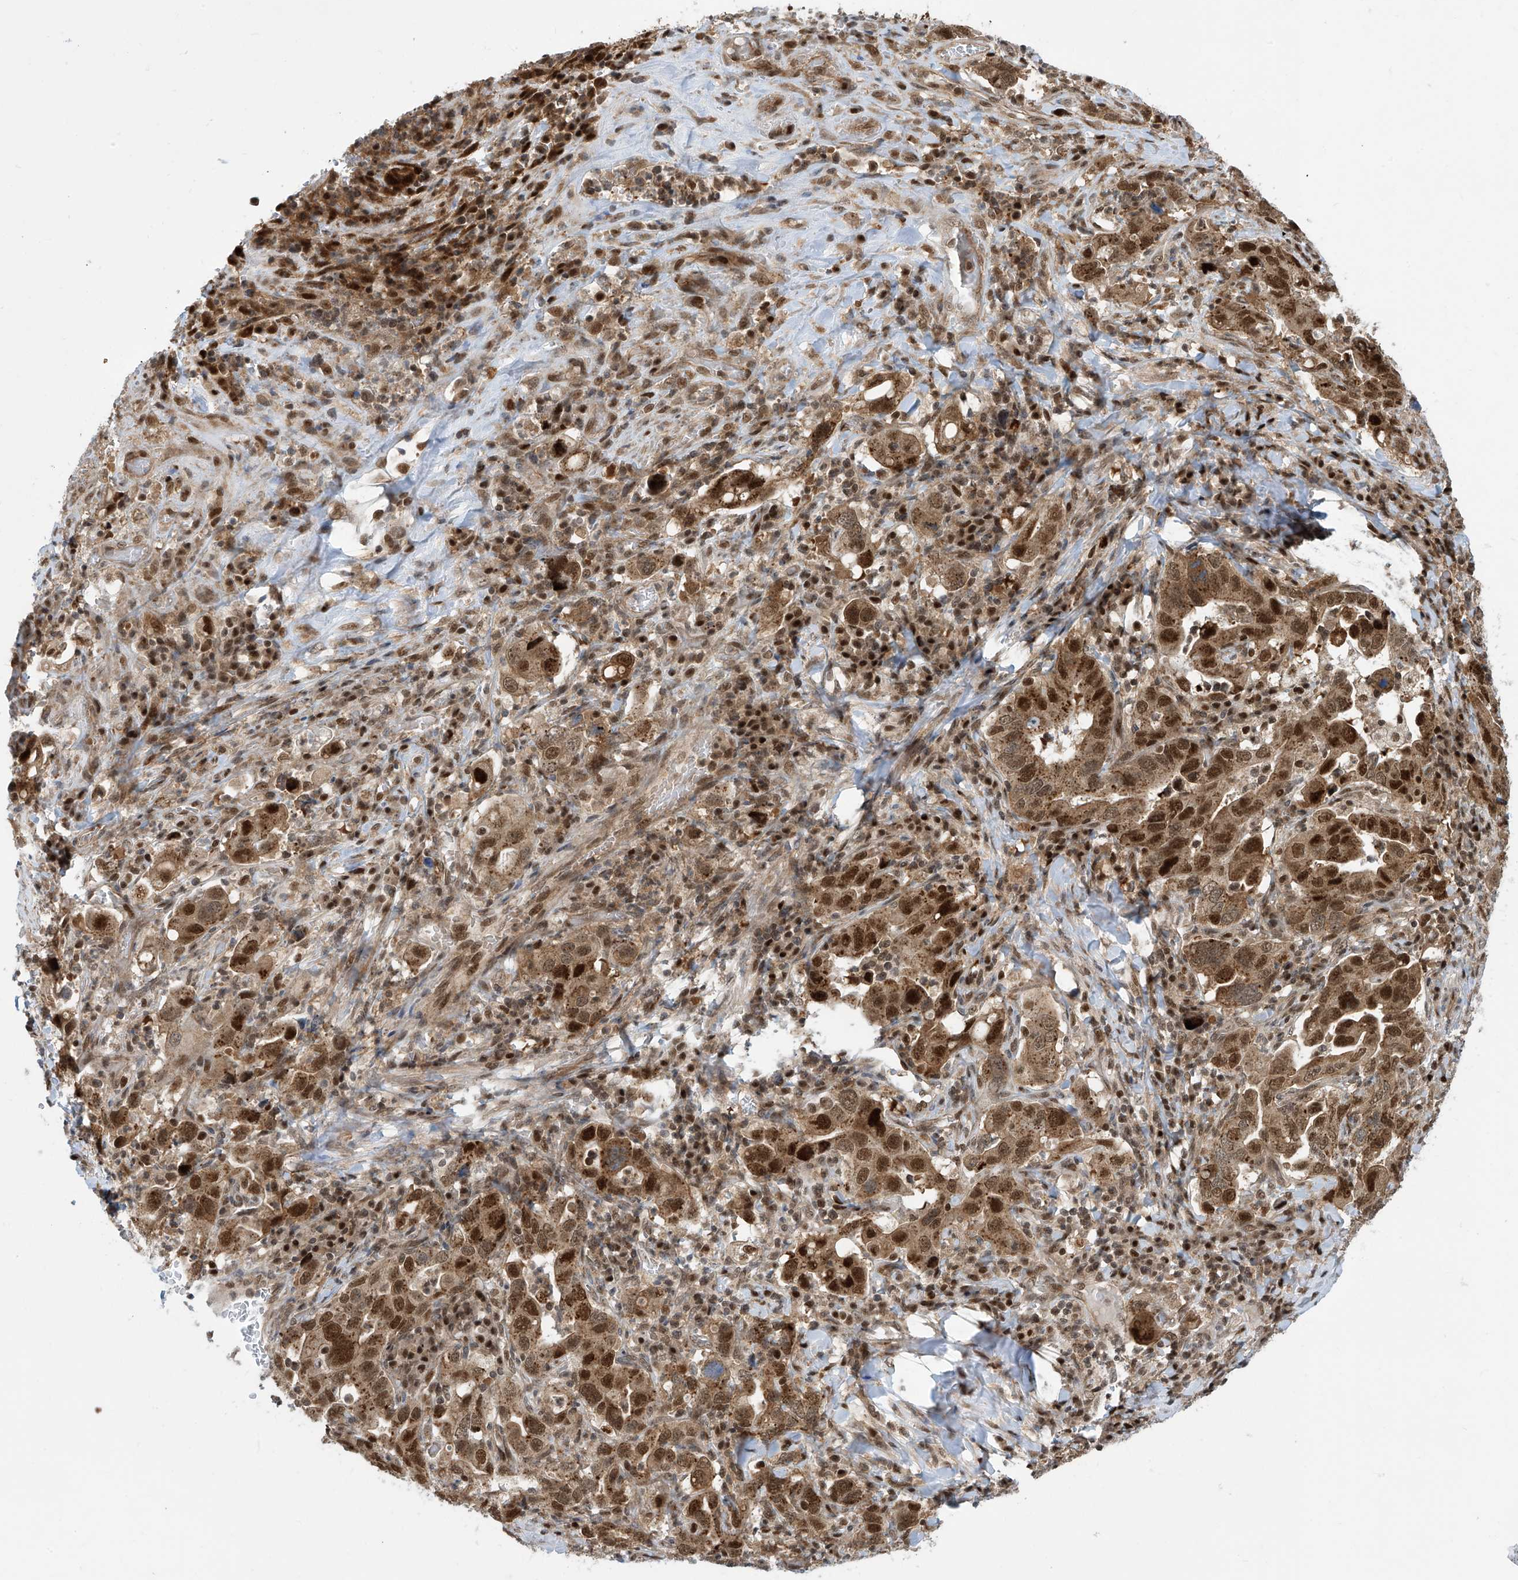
{"staining": {"intensity": "strong", "quantity": ">75%", "location": "cytoplasmic/membranous,nuclear"}, "tissue": "stomach cancer", "cell_type": "Tumor cells", "image_type": "cancer", "snomed": [{"axis": "morphology", "description": "Adenocarcinoma, NOS"}, {"axis": "topography", "description": "Stomach, upper"}], "caption": "This image shows stomach cancer stained with immunohistochemistry to label a protein in brown. The cytoplasmic/membranous and nuclear of tumor cells show strong positivity for the protein. Nuclei are counter-stained blue.", "gene": "LAGE3", "patient": {"sex": "male", "age": 62}}